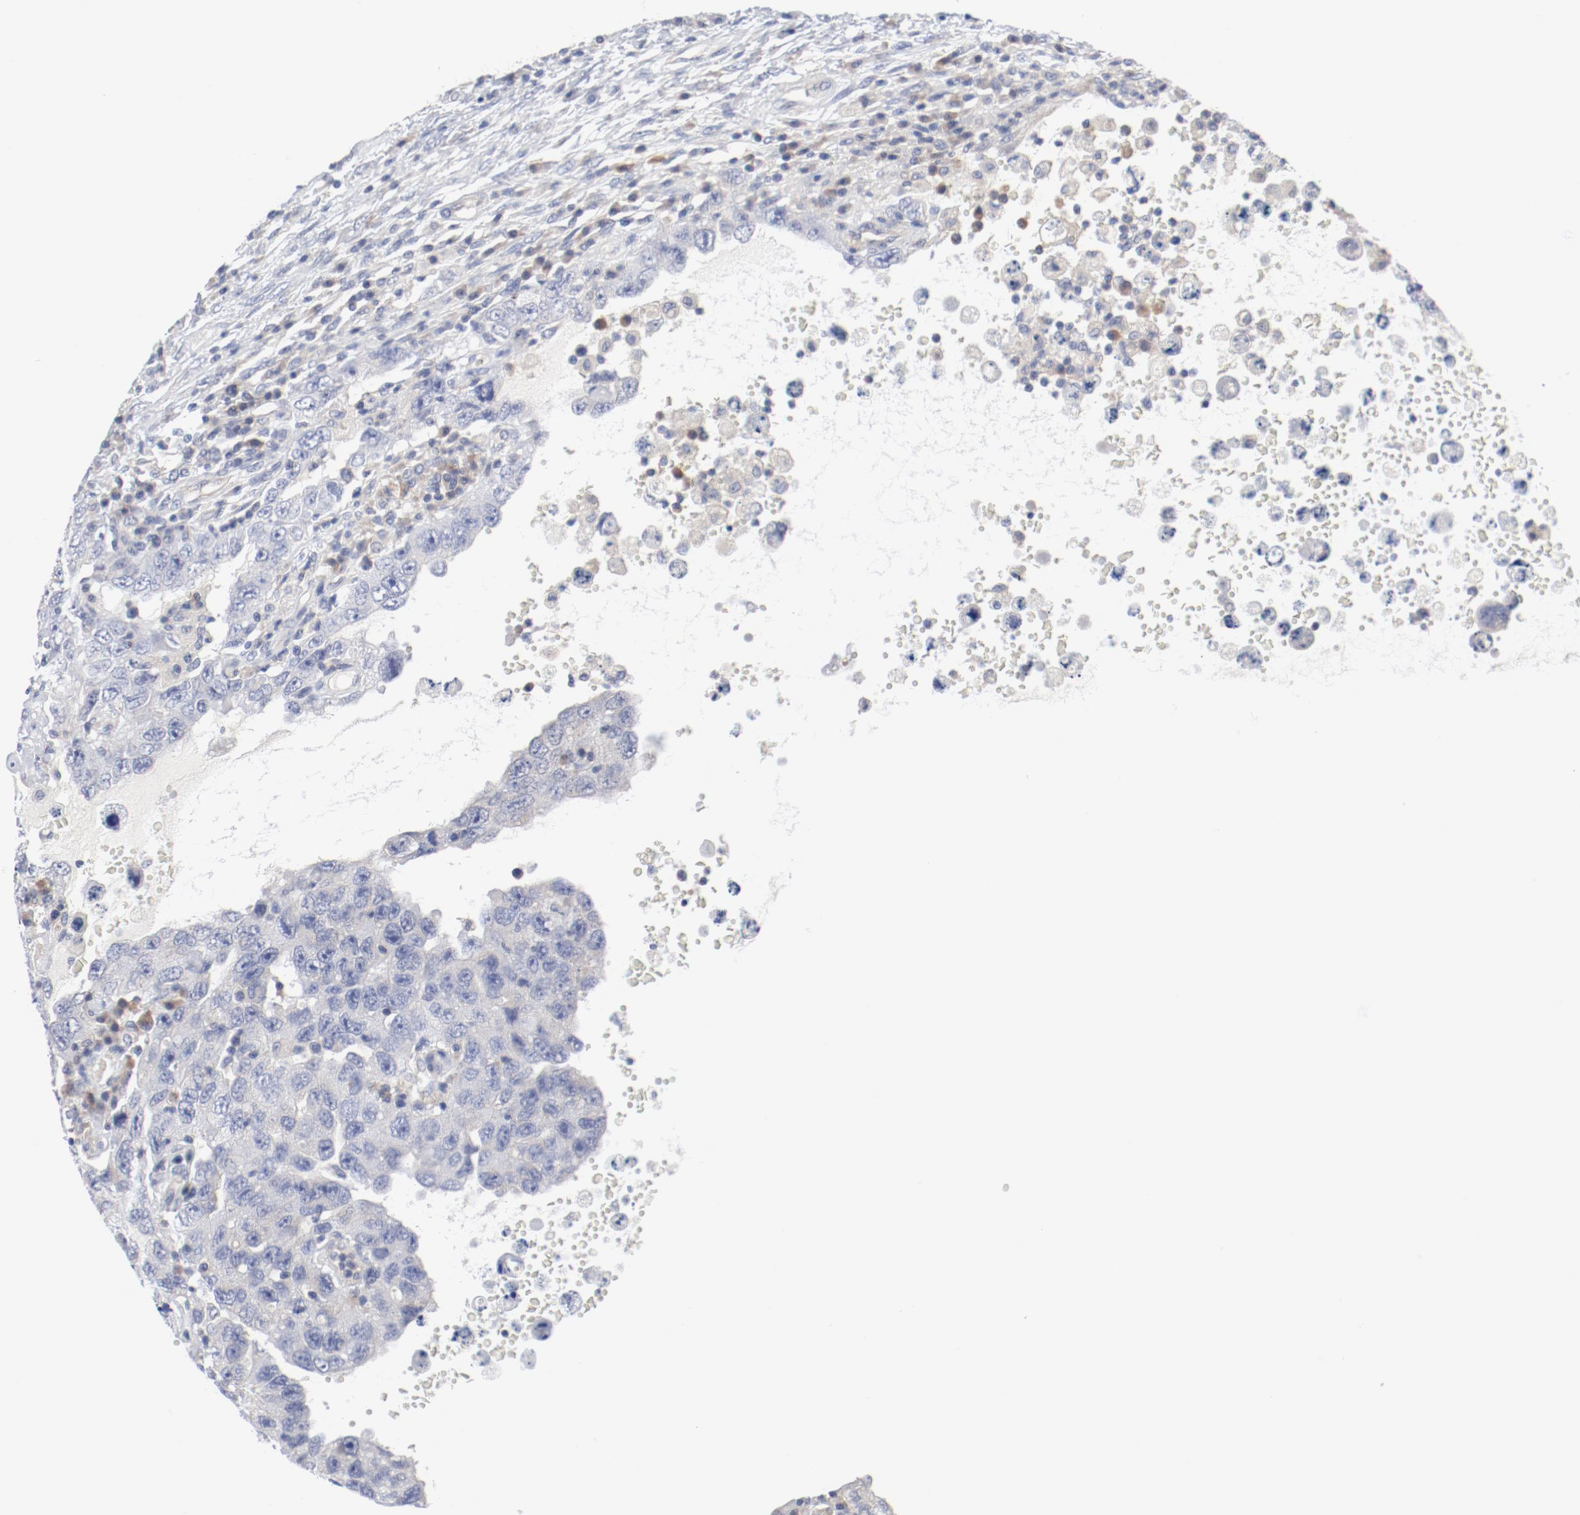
{"staining": {"intensity": "negative", "quantity": "none", "location": "none"}, "tissue": "testis cancer", "cell_type": "Tumor cells", "image_type": "cancer", "snomed": [{"axis": "morphology", "description": "Carcinoma, Embryonal, NOS"}, {"axis": "topography", "description": "Testis"}], "caption": "Testis embryonal carcinoma stained for a protein using immunohistochemistry demonstrates no staining tumor cells.", "gene": "BAD", "patient": {"sex": "male", "age": 26}}